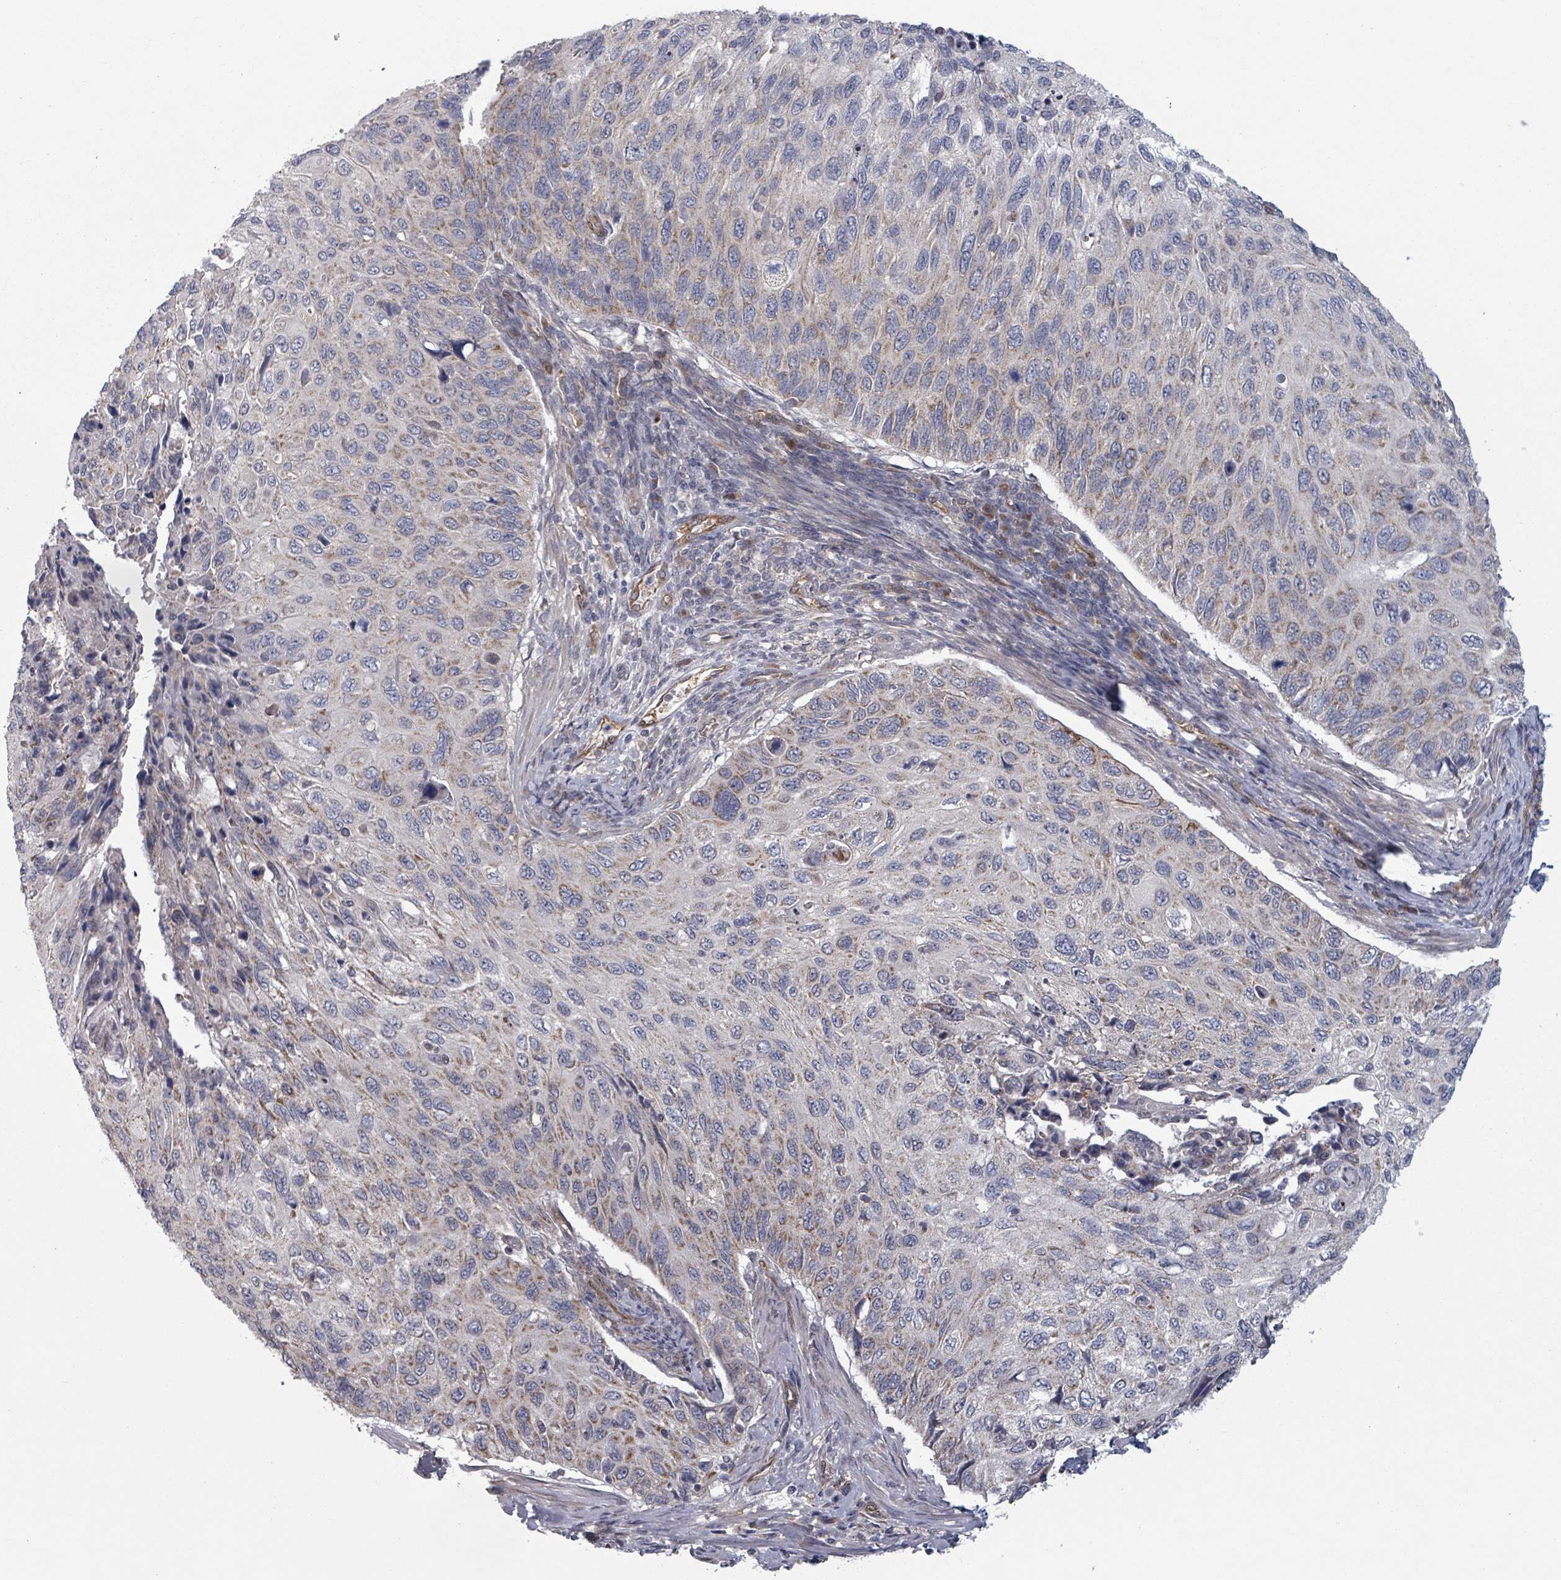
{"staining": {"intensity": "weak", "quantity": "25%-75%", "location": "cytoplasmic/membranous"}, "tissue": "cervical cancer", "cell_type": "Tumor cells", "image_type": "cancer", "snomed": [{"axis": "morphology", "description": "Squamous cell carcinoma, NOS"}, {"axis": "topography", "description": "Cervix"}], "caption": "Immunohistochemical staining of squamous cell carcinoma (cervical) displays low levels of weak cytoplasmic/membranous expression in approximately 25%-75% of tumor cells. Nuclei are stained in blue.", "gene": "FKBP1A", "patient": {"sex": "female", "age": 70}}